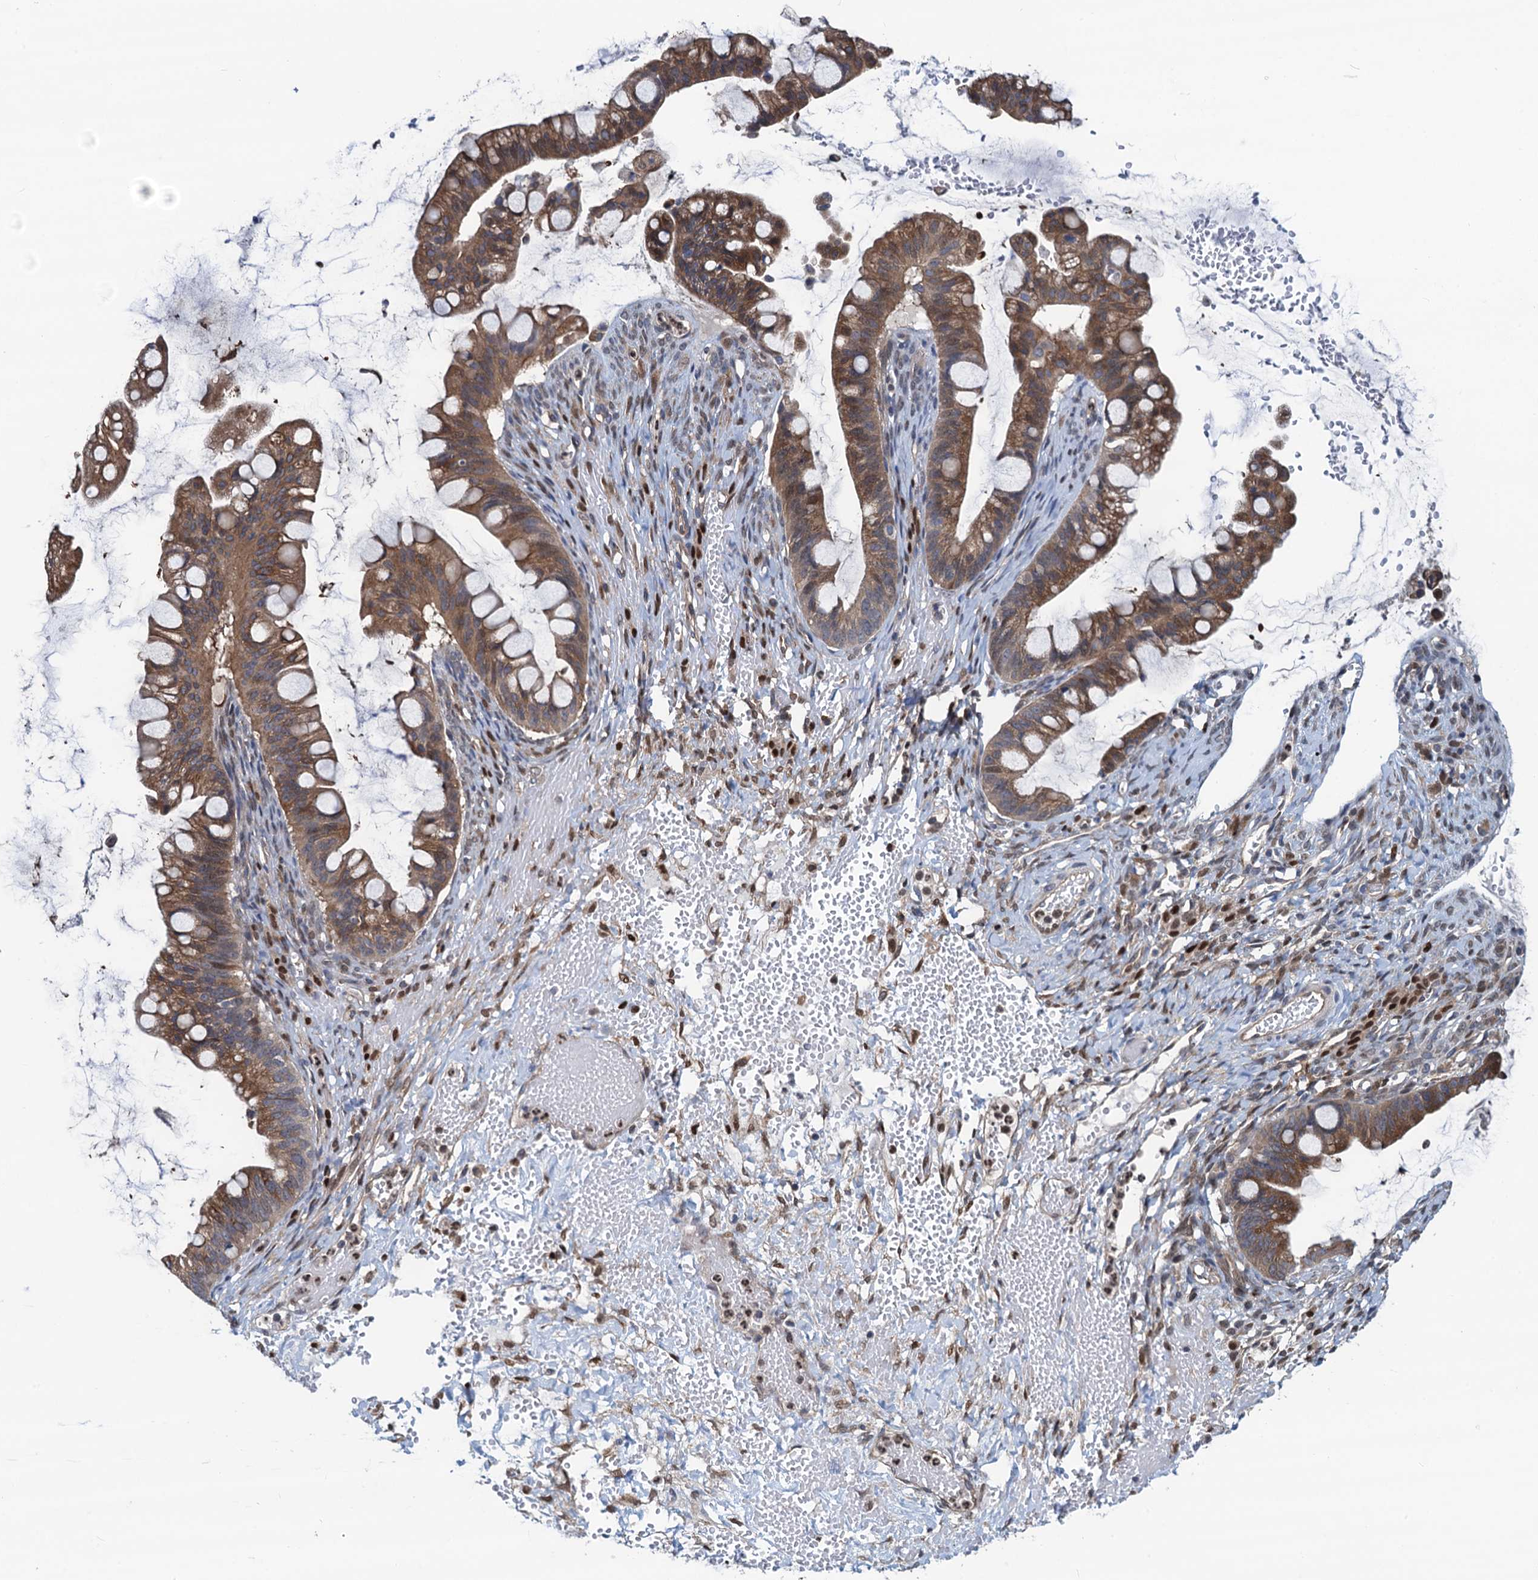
{"staining": {"intensity": "moderate", "quantity": ">75%", "location": "cytoplasmic/membranous"}, "tissue": "ovarian cancer", "cell_type": "Tumor cells", "image_type": "cancer", "snomed": [{"axis": "morphology", "description": "Cystadenocarcinoma, mucinous, NOS"}, {"axis": "topography", "description": "Ovary"}], "caption": "Immunohistochemistry (IHC) histopathology image of mucinous cystadenocarcinoma (ovarian) stained for a protein (brown), which reveals medium levels of moderate cytoplasmic/membranous expression in about >75% of tumor cells.", "gene": "RNF125", "patient": {"sex": "female", "age": 73}}